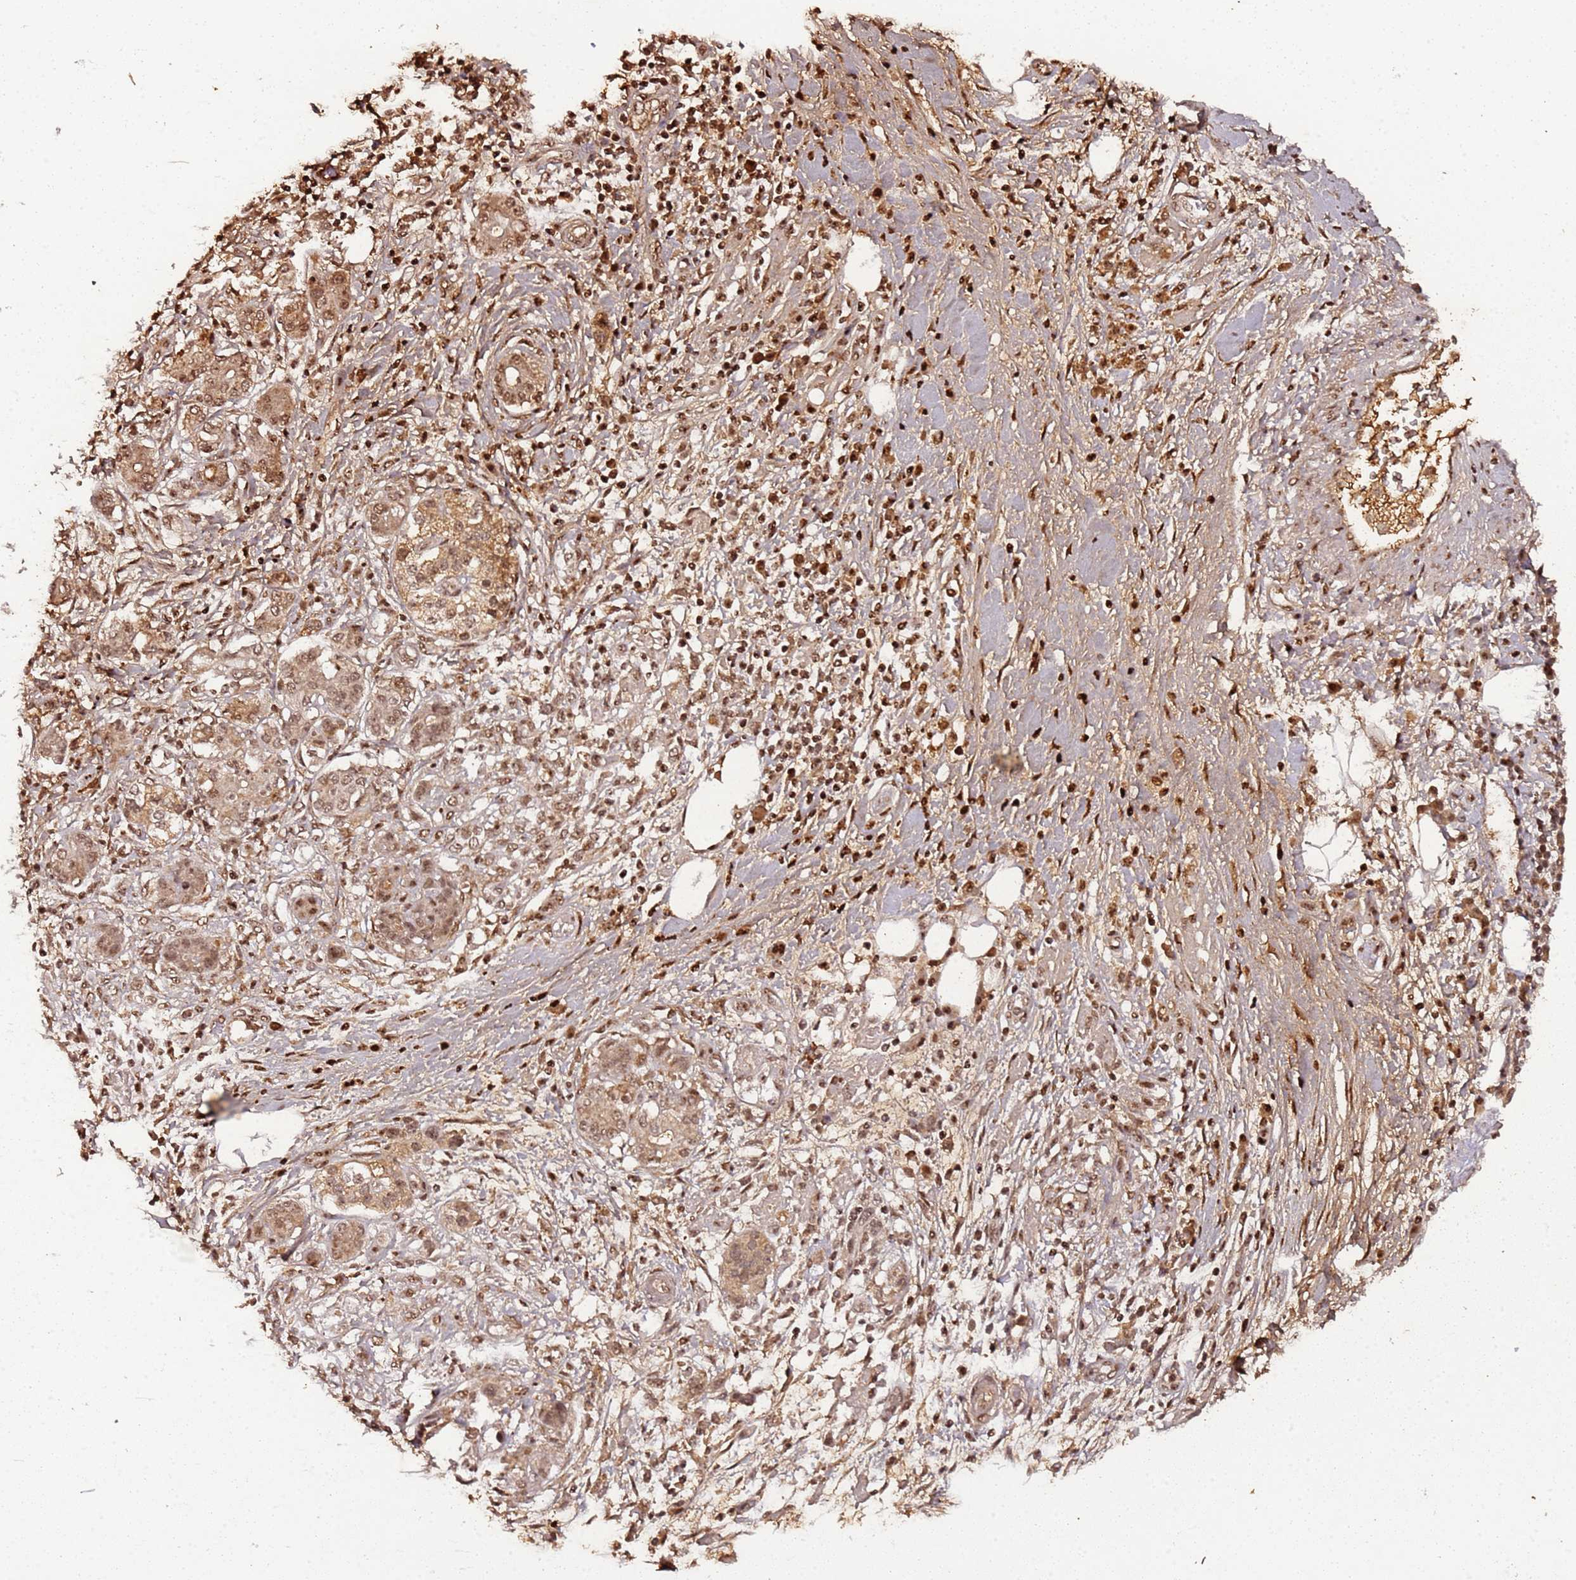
{"staining": {"intensity": "moderate", "quantity": ">75%", "location": "cytoplasmic/membranous,nuclear"}, "tissue": "pancreatic cancer", "cell_type": "Tumor cells", "image_type": "cancer", "snomed": [{"axis": "morphology", "description": "Adenocarcinoma, NOS"}, {"axis": "topography", "description": "Pancreas"}], "caption": "A brown stain shows moderate cytoplasmic/membranous and nuclear positivity of a protein in human adenocarcinoma (pancreatic) tumor cells.", "gene": "COL1A2", "patient": {"sex": "female", "age": 73}}